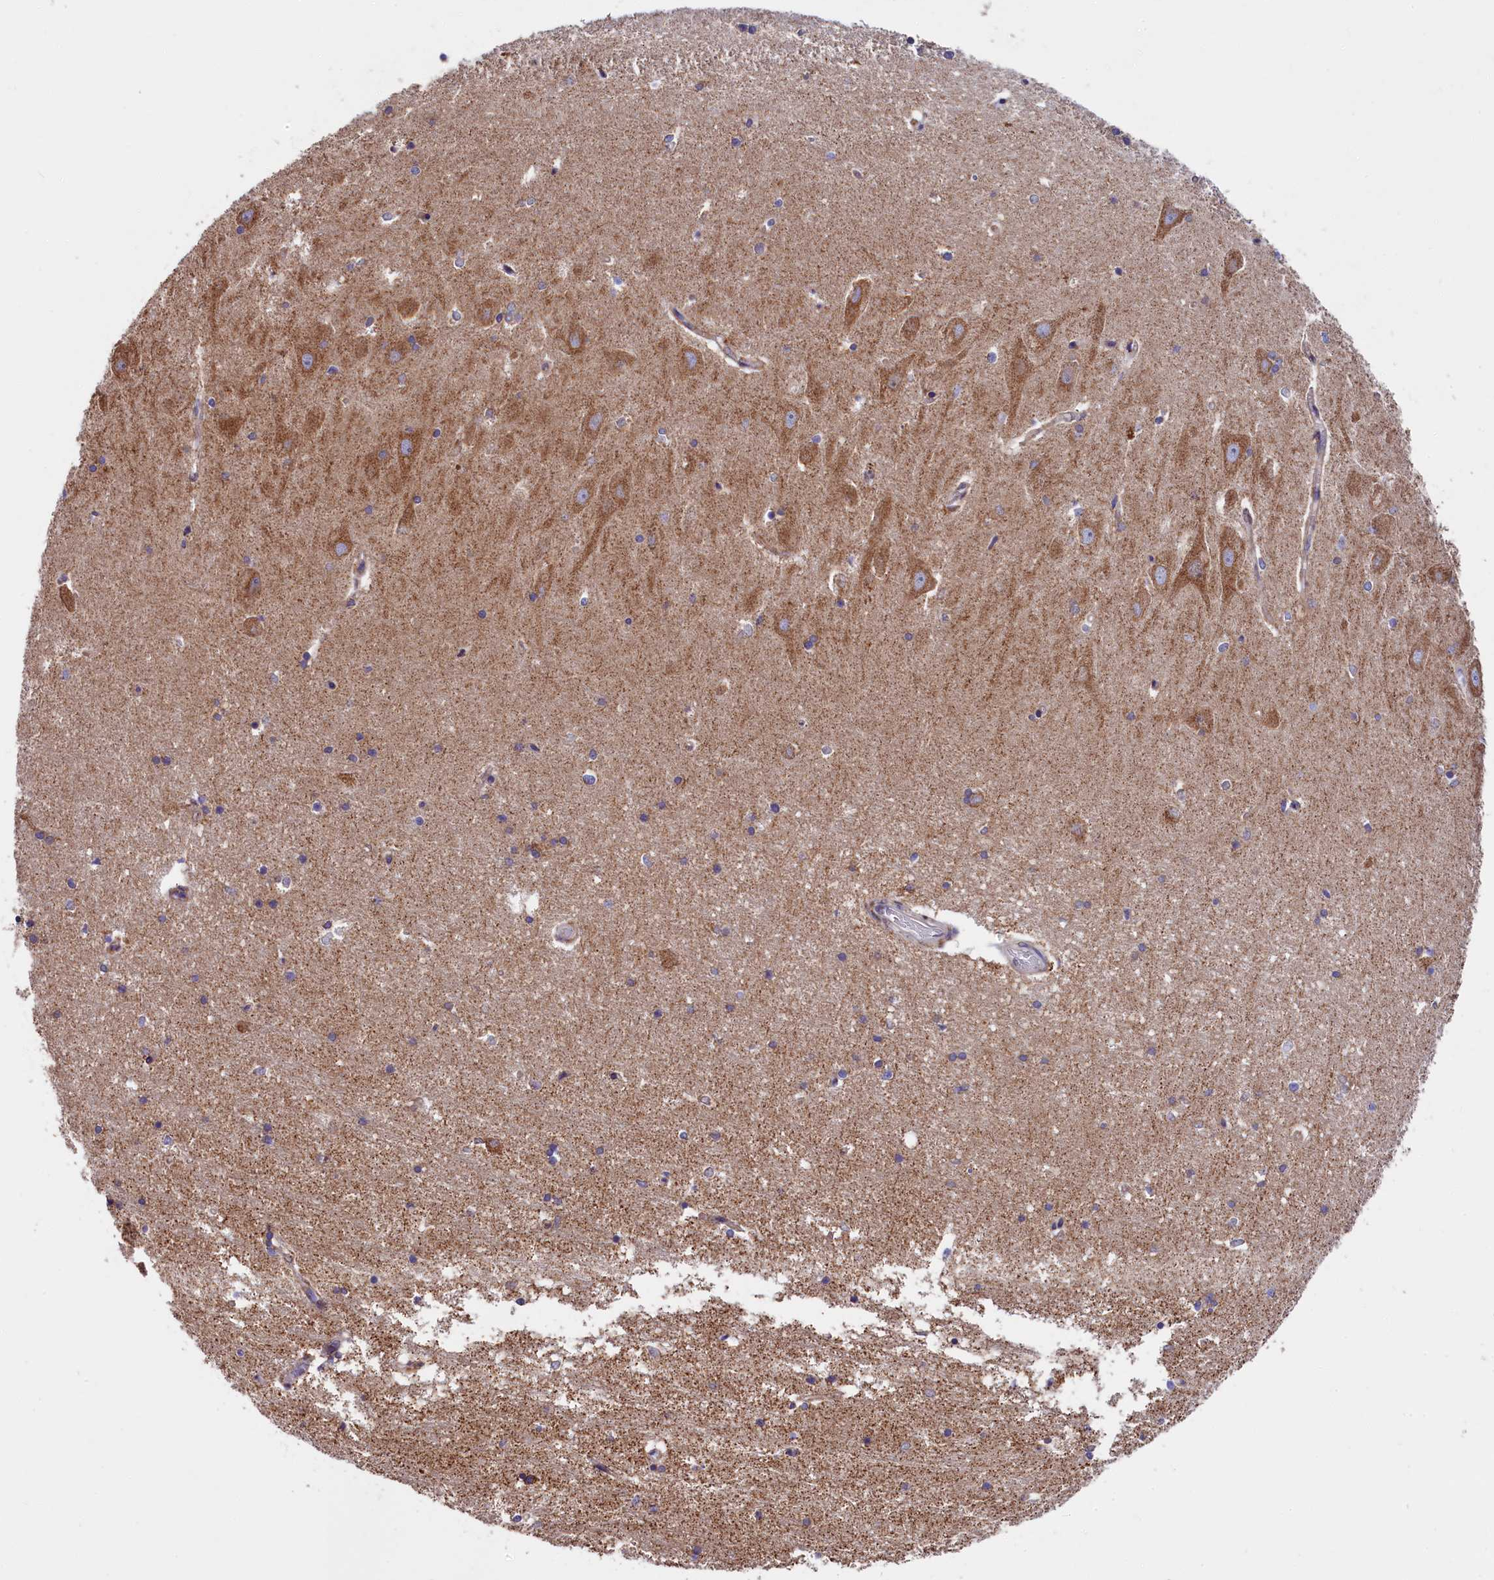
{"staining": {"intensity": "weak", "quantity": "<25%", "location": "cytoplasmic/membranous"}, "tissue": "hippocampus", "cell_type": "Glial cells", "image_type": "normal", "snomed": [{"axis": "morphology", "description": "Normal tissue, NOS"}, {"axis": "topography", "description": "Hippocampus"}], "caption": "The image exhibits no staining of glial cells in unremarkable hippocampus. (Immunohistochemistry (ihc), brightfield microscopy, high magnification).", "gene": "ZSWIM1", "patient": {"sex": "male", "age": 45}}